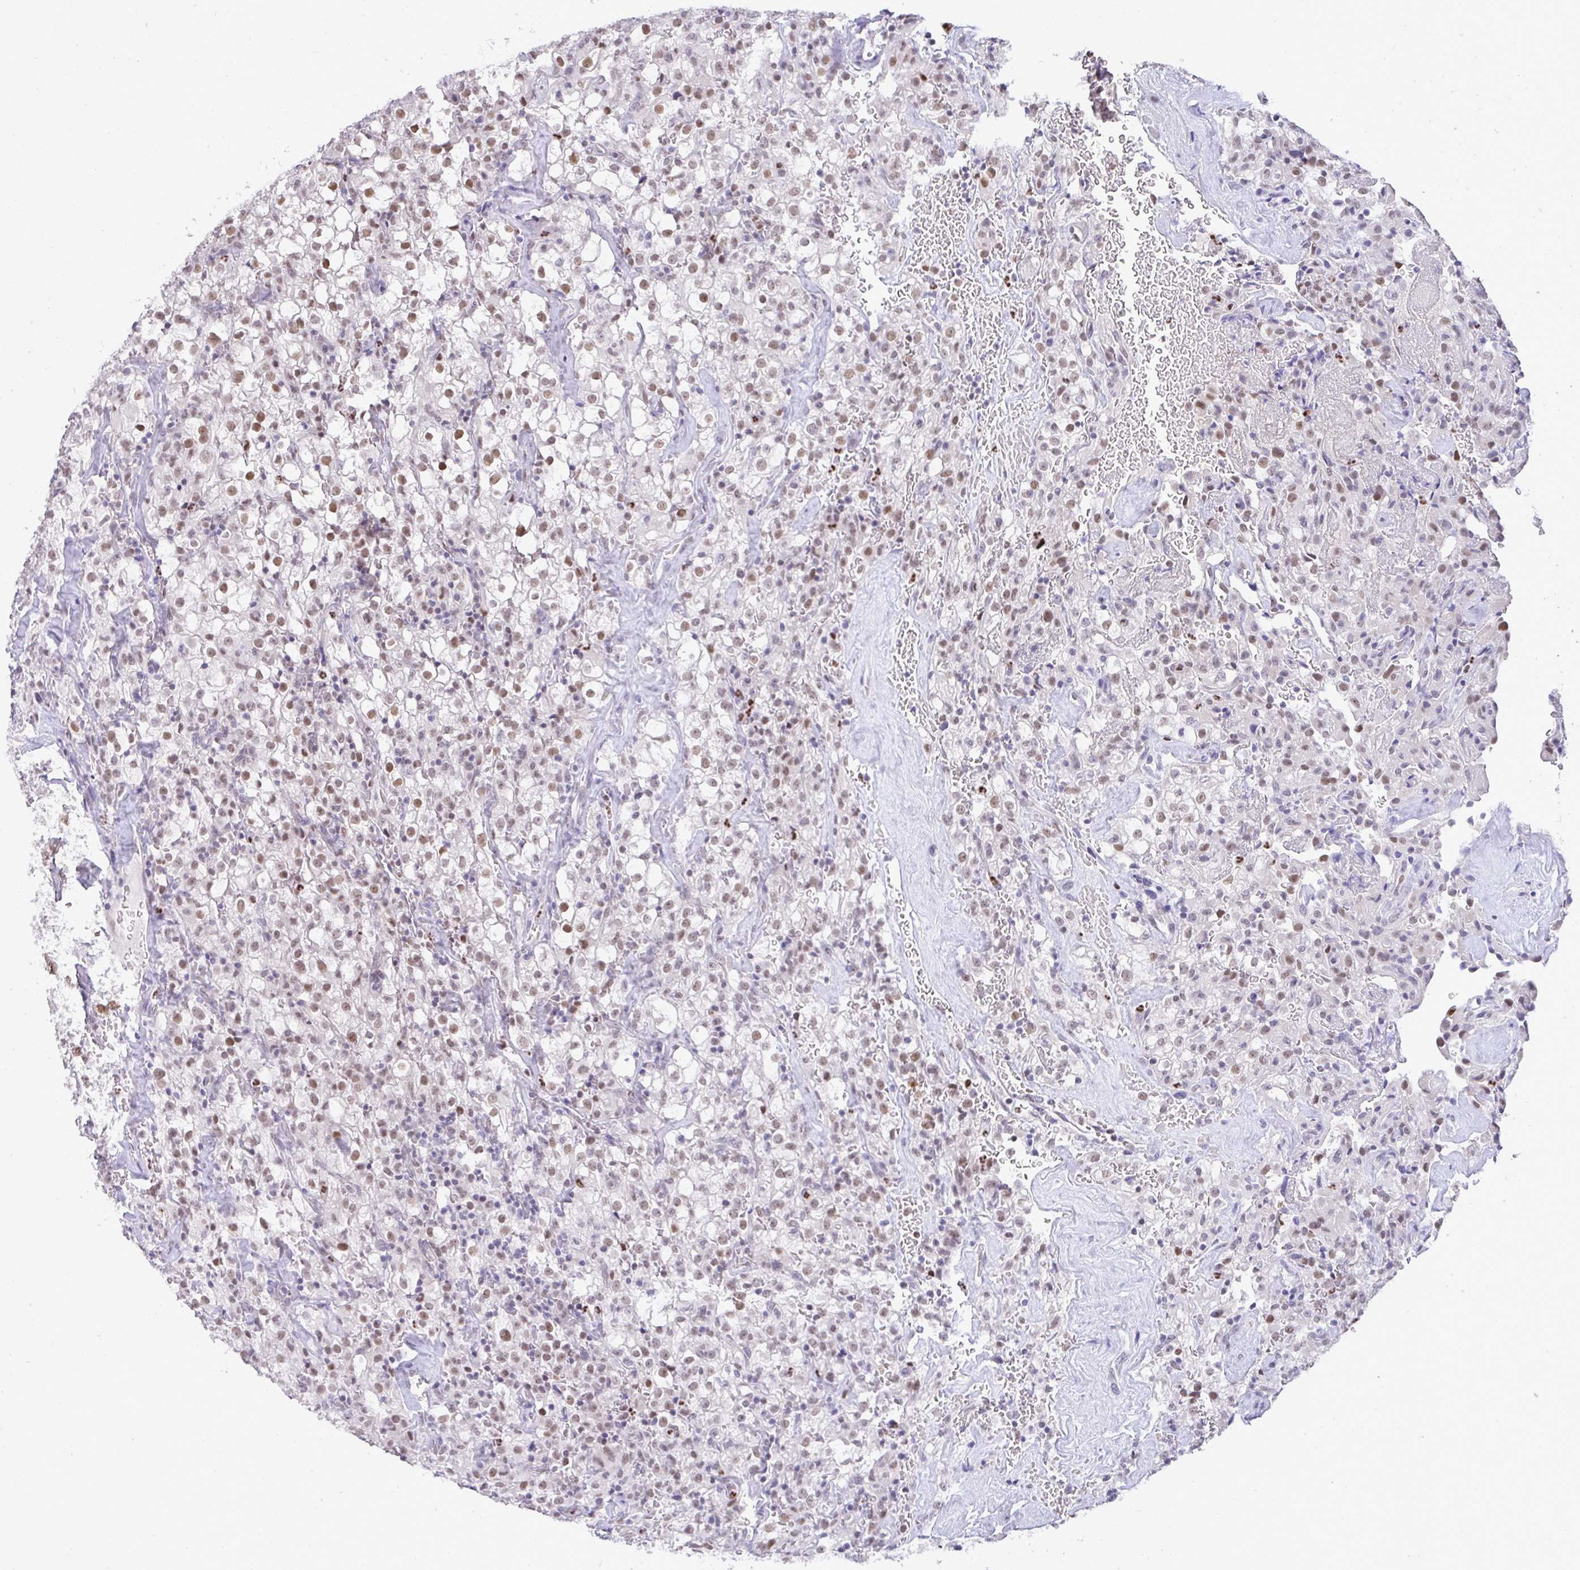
{"staining": {"intensity": "weak", "quantity": ">75%", "location": "nuclear"}, "tissue": "renal cancer", "cell_type": "Tumor cells", "image_type": "cancer", "snomed": [{"axis": "morphology", "description": "Adenocarcinoma, NOS"}, {"axis": "topography", "description": "Kidney"}], "caption": "There is low levels of weak nuclear staining in tumor cells of adenocarcinoma (renal), as demonstrated by immunohistochemical staining (brown color).", "gene": "BBX", "patient": {"sex": "female", "age": 74}}